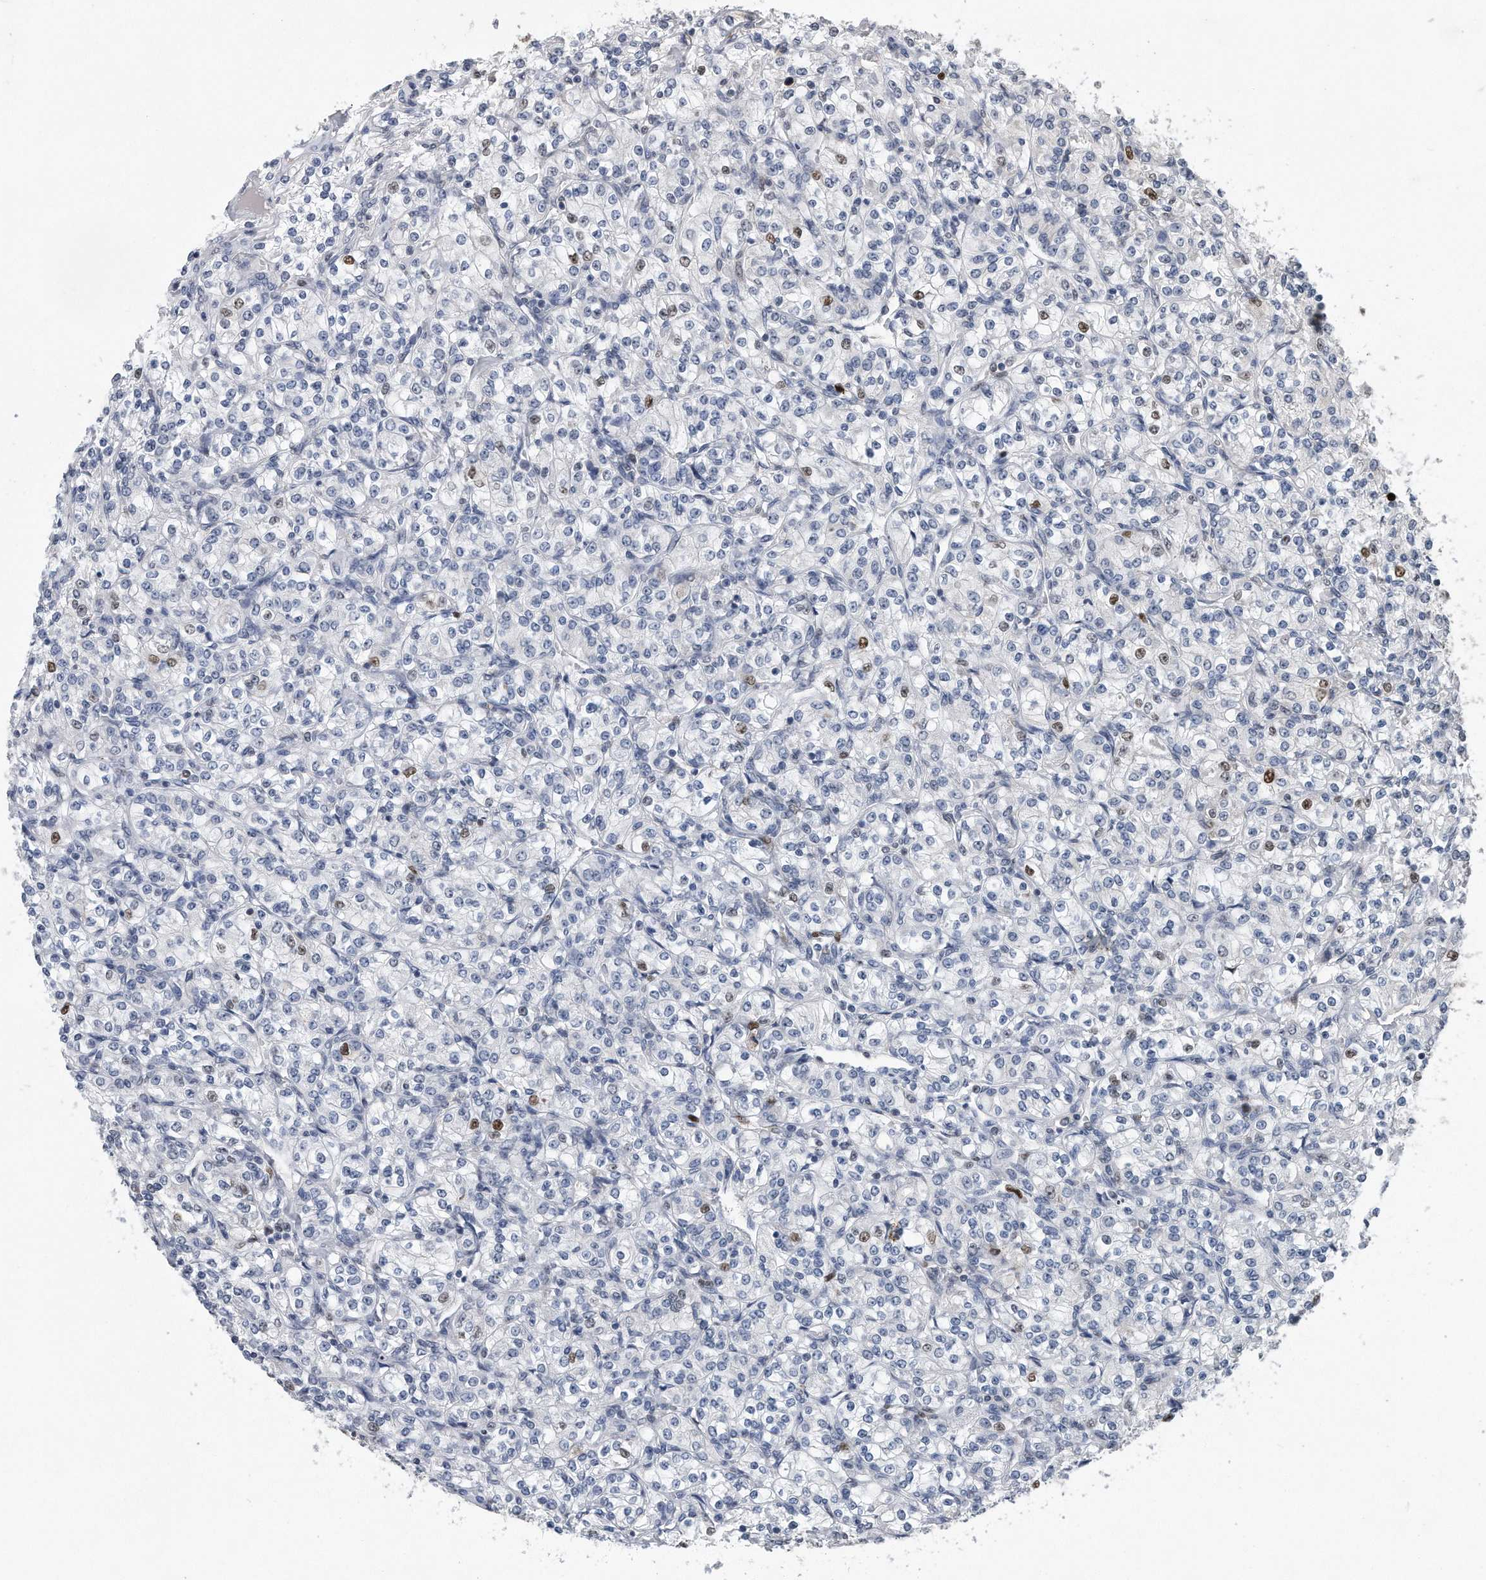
{"staining": {"intensity": "moderate", "quantity": "<25%", "location": "nuclear"}, "tissue": "renal cancer", "cell_type": "Tumor cells", "image_type": "cancer", "snomed": [{"axis": "morphology", "description": "Adenocarcinoma, NOS"}, {"axis": "topography", "description": "Kidney"}], "caption": "Immunohistochemical staining of human renal cancer reveals moderate nuclear protein positivity in about <25% of tumor cells.", "gene": "PCNA", "patient": {"sex": "male", "age": 77}}